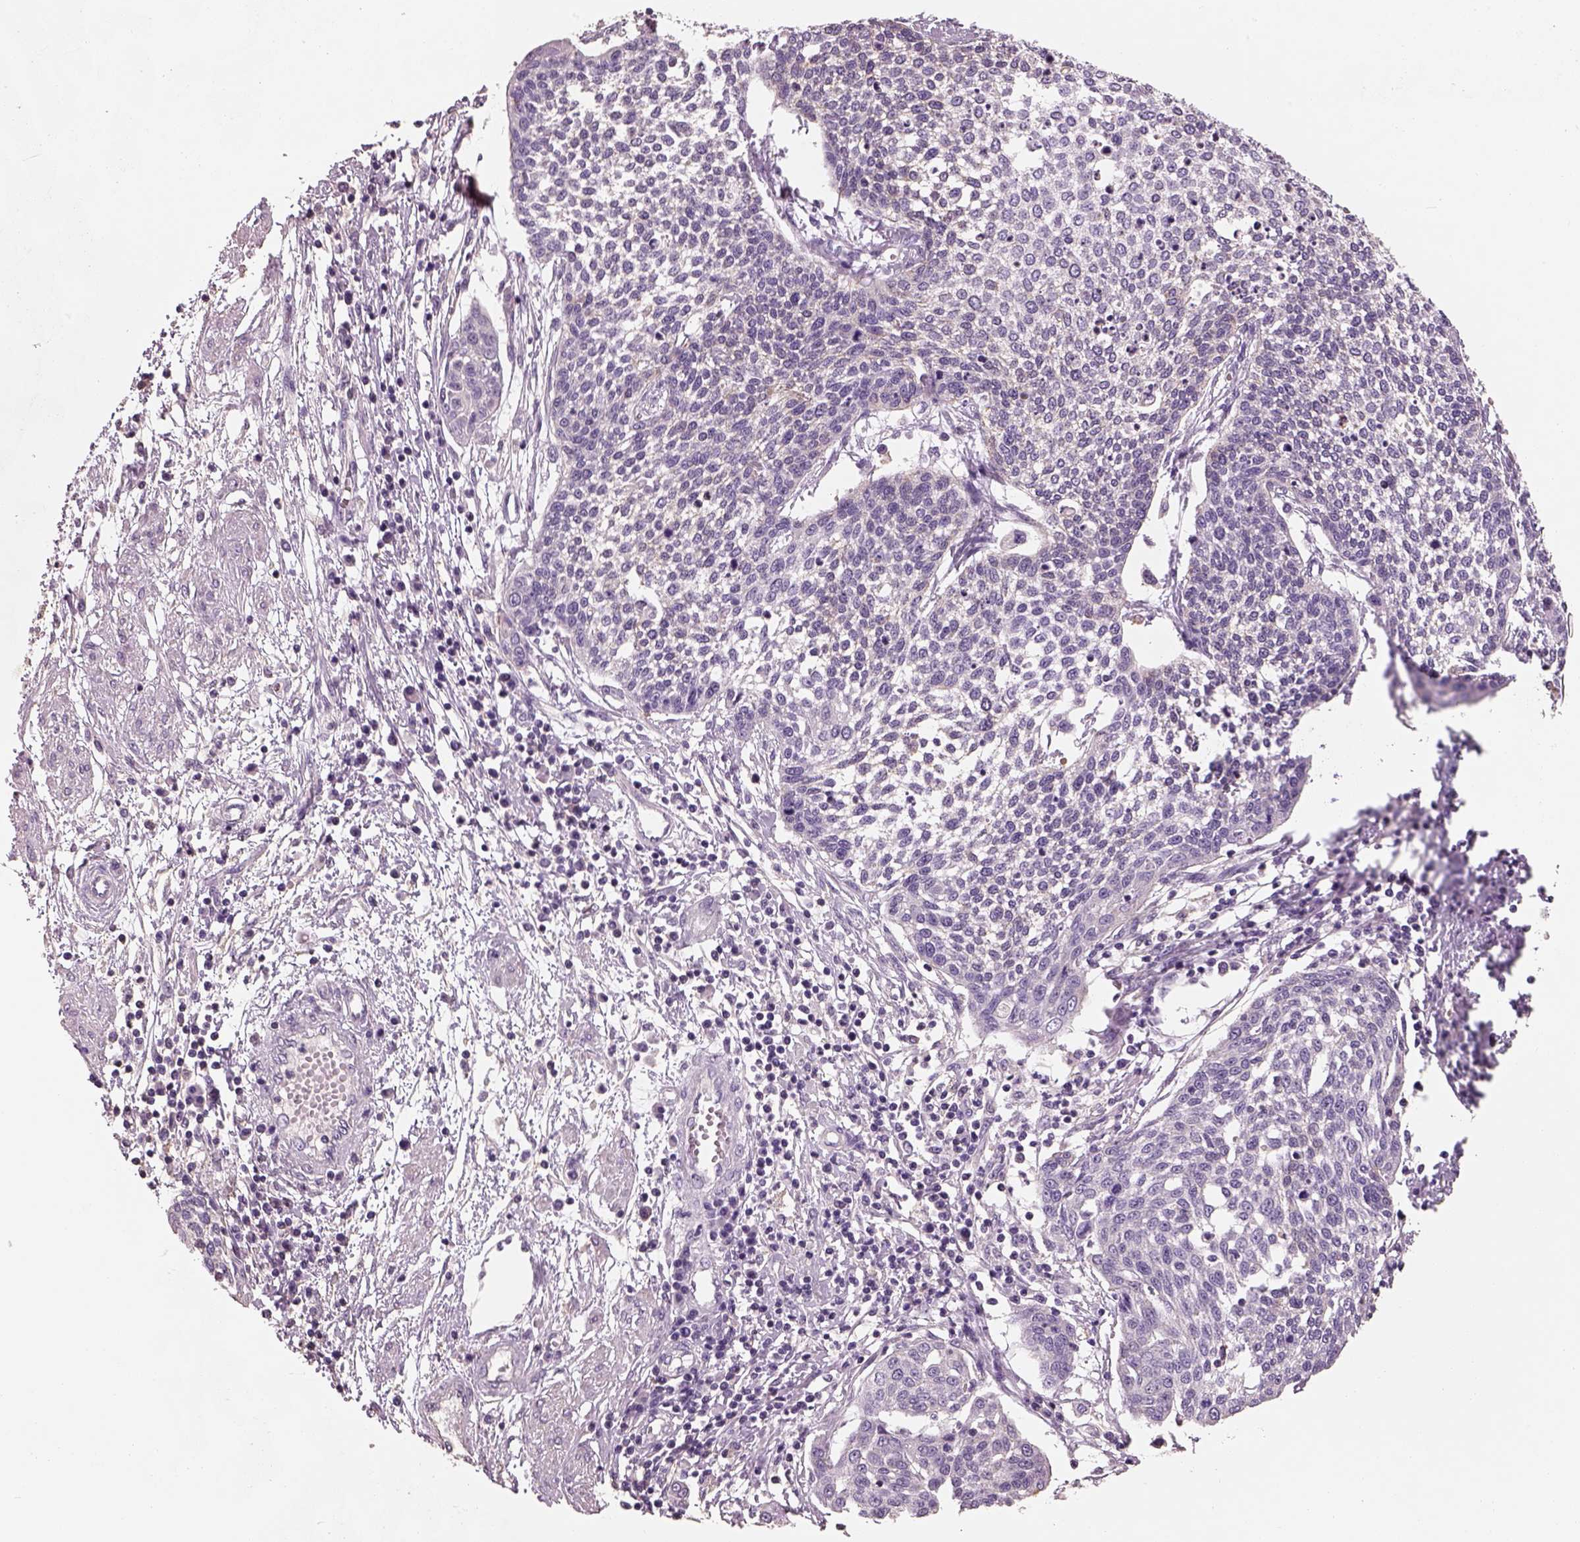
{"staining": {"intensity": "negative", "quantity": "none", "location": "none"}, "tissue": "cervical cancer", "cell_type": "Tumor cells", "image_type": "cancer", "snomed": [{"axis": "morphology", "description": "Squamous cell carcinoma, NOS"}, {"axis": "topography", "description": "Cervix"}], "caption": "An immunohistochemistry (IHC) histopathology image of cervical cancer (squamous cell carcinoma) is shown. There is no staining in tumor cells of cervical cancer (squamous cell carcinoma).", "gene": "OTUD6A", "patient": {"sex": "female", "age": 34}}